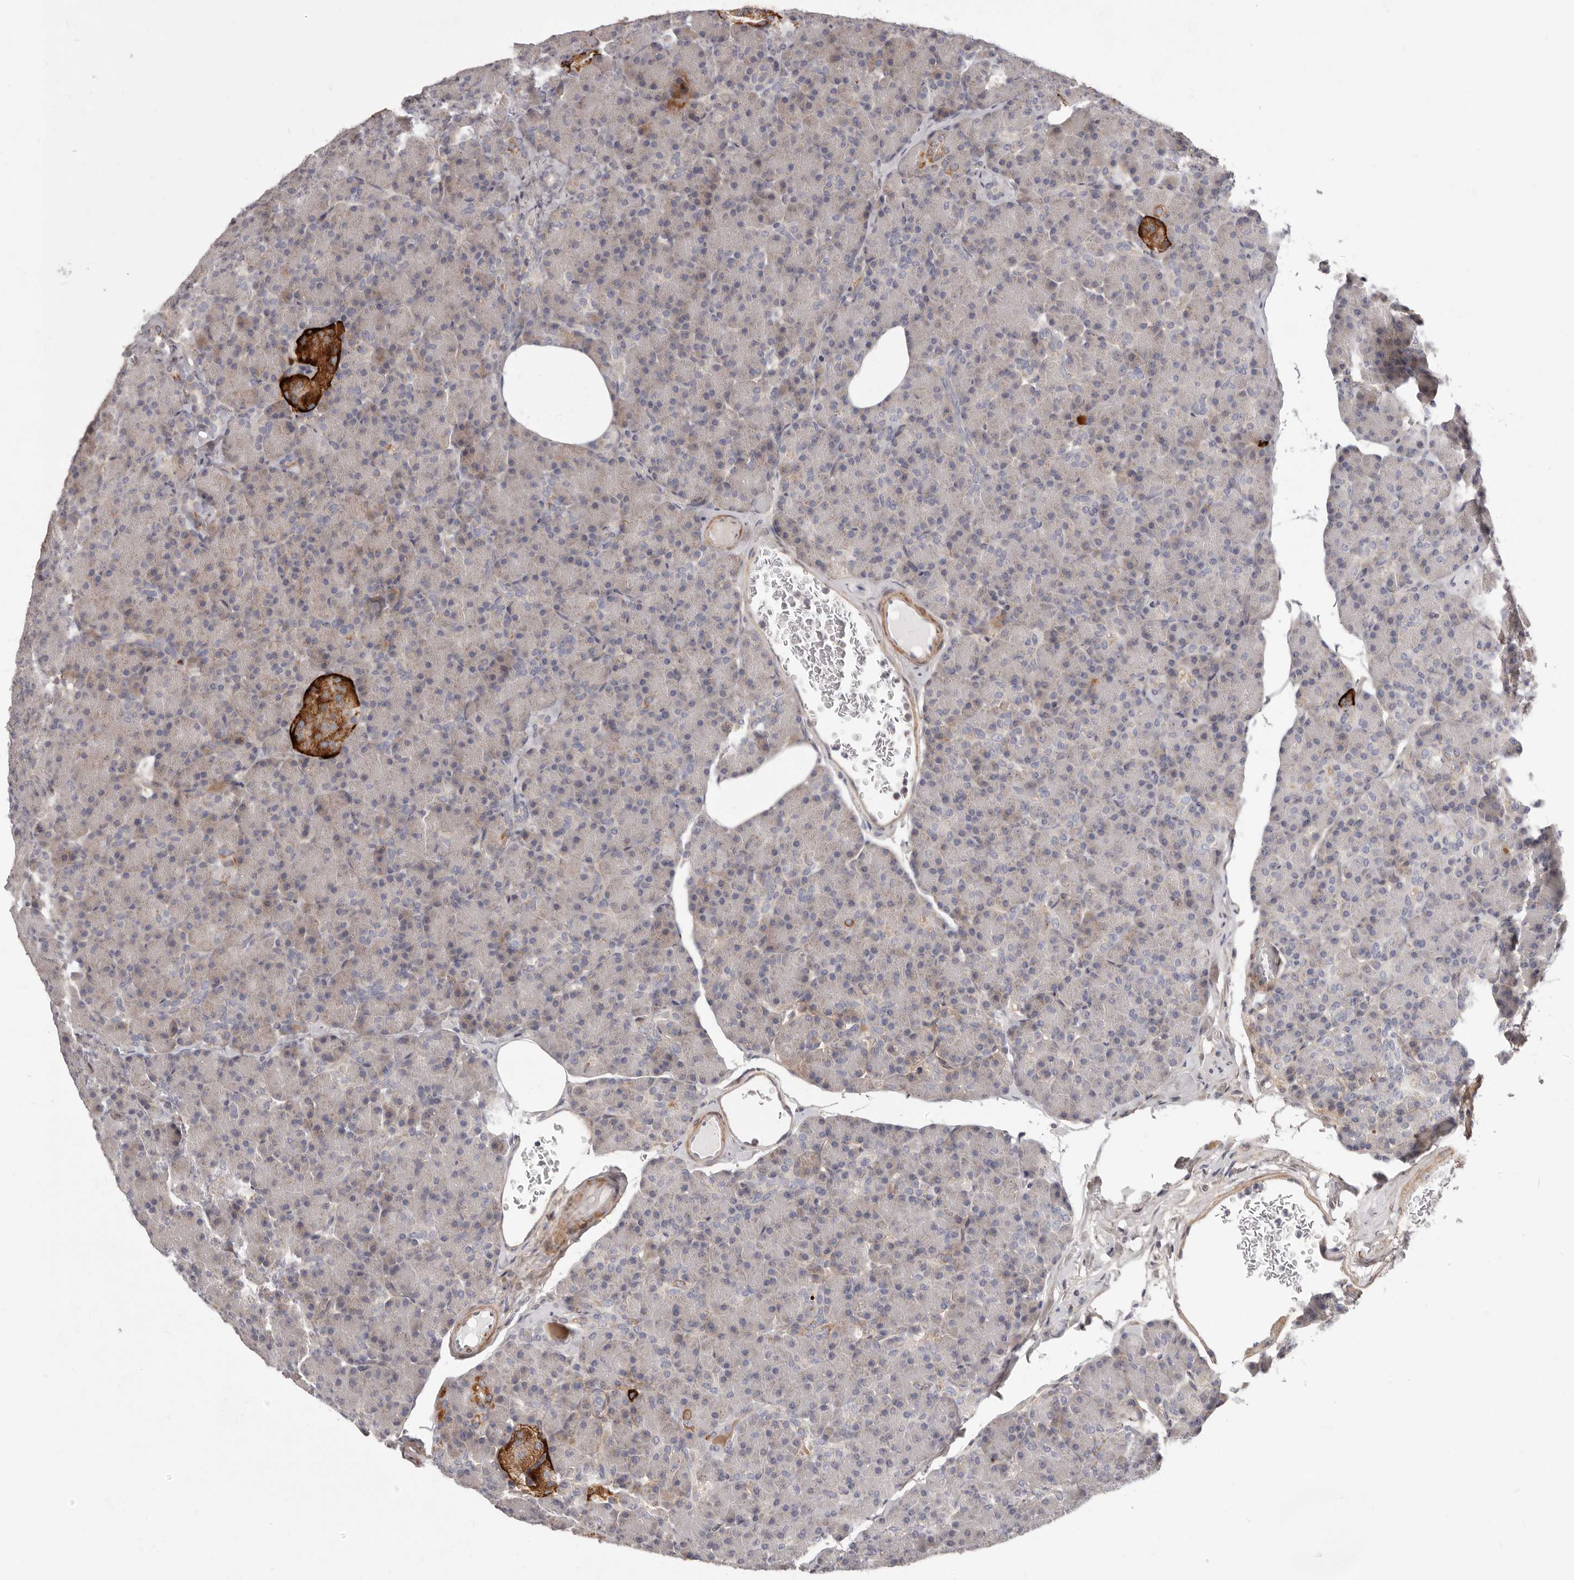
{"staining": {"intensity": "moderate", "quantity": "<25%", "location": "cytoplasmic/membranous"}, "tissue": "pancreas", "cell_type": "Exocrine glandular cells", "image_type": "normal", "snomed": [{"axis": "morphology", "description": "Normal tissue, NOS"}, {"axis": "topography", "description": "Pancreas"}], "caption": "A micrograph of pancreas stained for a protein shows moderate cytoplasmic/membranous brown staining in exocrine glandular cells. The staining was performed using DAB, with brown indicating positive protein expression. Nuclei are stained blue with hematoxylin.", "gene": "MRPS10", "patient": {"sex": "female", "age": 43}}